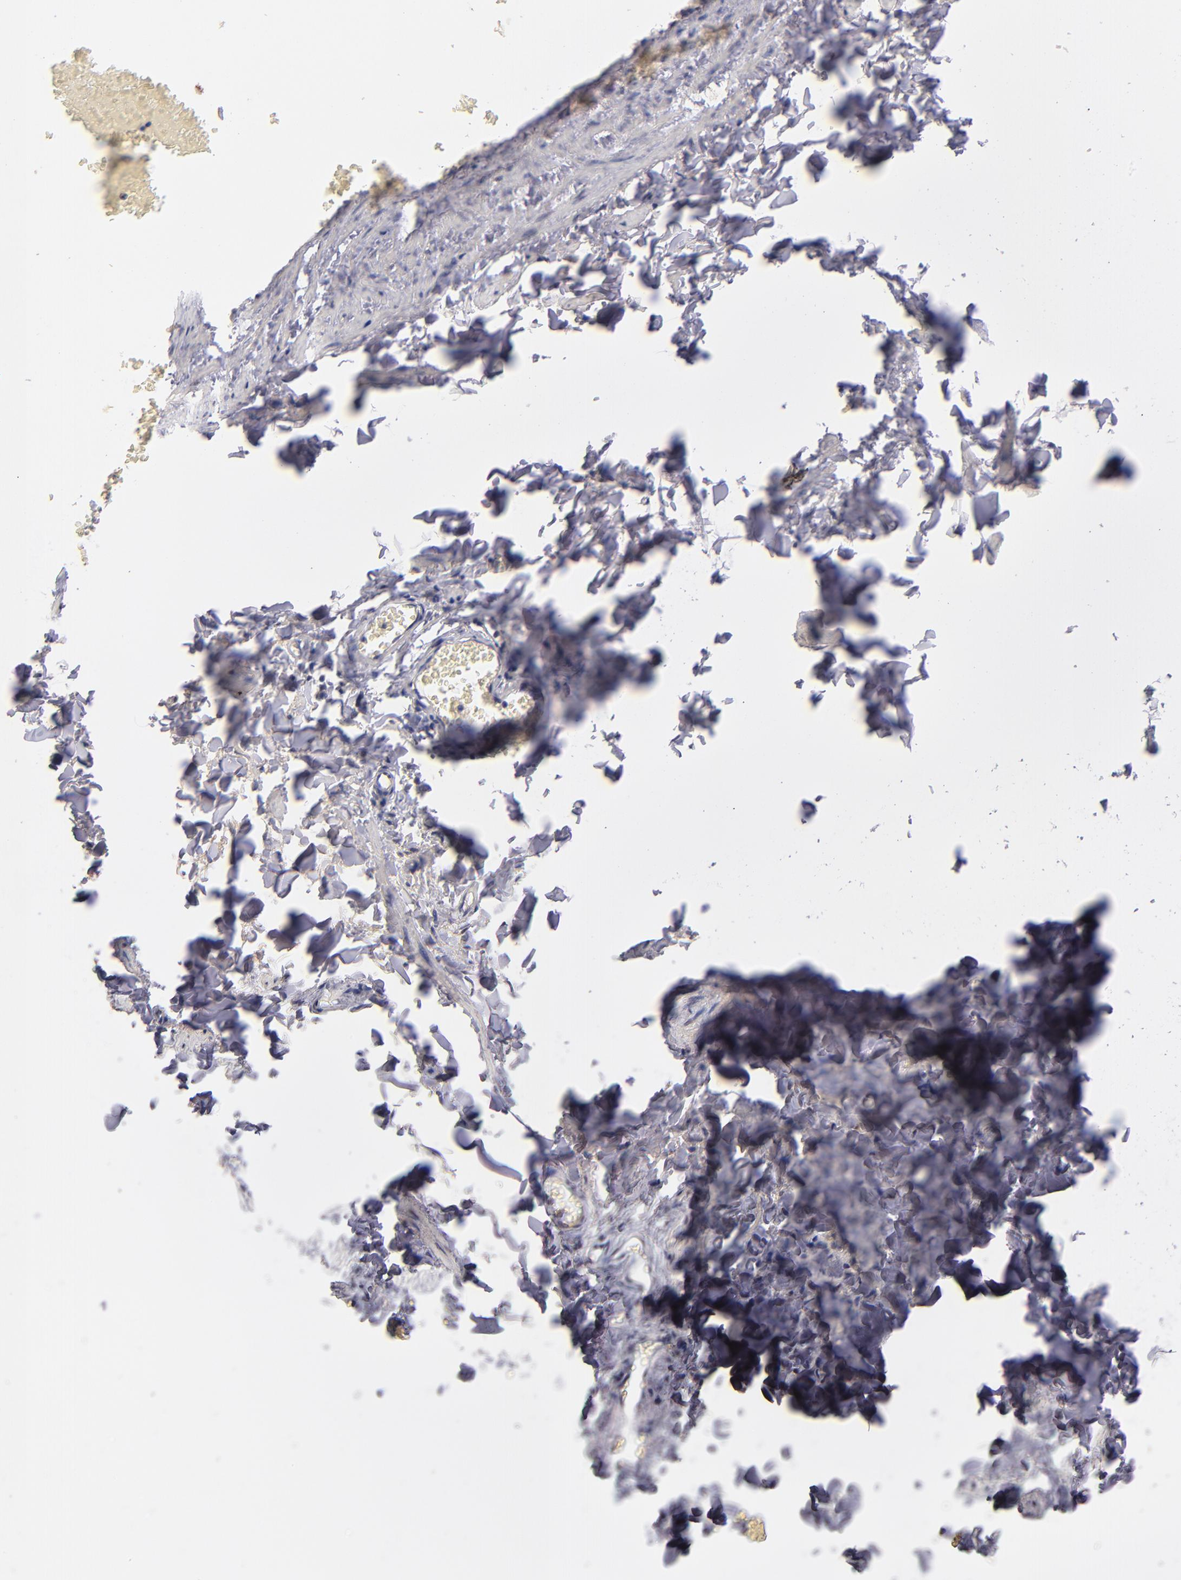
{"staining": {"intensity": "negative", "quantity": "none", "location": "none"}, "tissue": "adipose tissue", "cell_type": "Adipocytes", "image_type": "normal", "snomed": [{"axis": "morphology", "description": "Normal tissue, NOS"}, {"axis": "topography", "description": "Vascular tissue"}], "caption": "DAB immunohistochemical staining of benign adipose tissue shows no significant positivity in adipocytes.", "gene": "ABHD12B", "patient": {"sex": "male", "age": 41}}